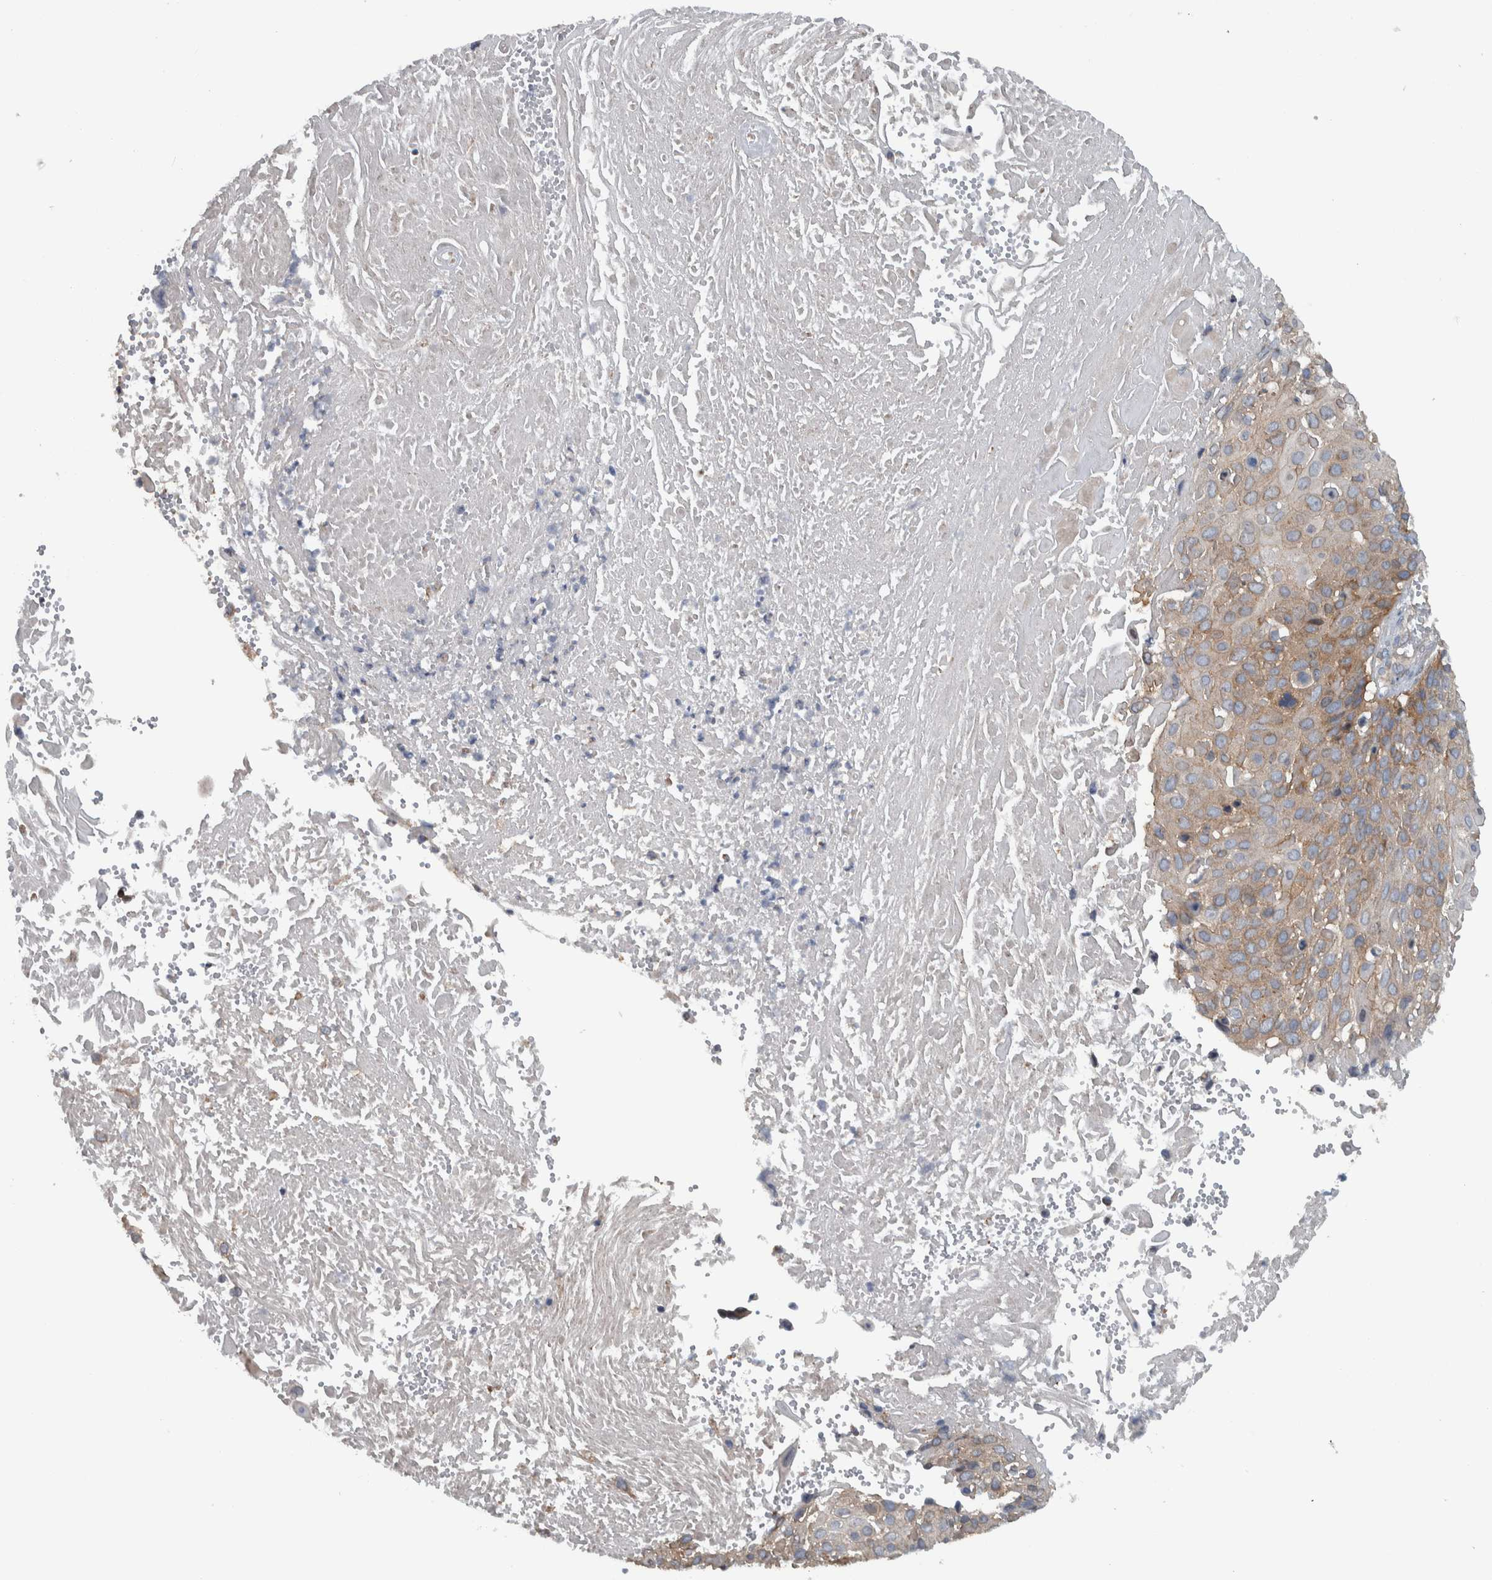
{"staining": {"intensity": "moderate", "quantity": ">75%", "location": "cytoplasmic/membranous"}, "tissue": "cervical cancer", "cell_type": "Tumor cells", "image_type": "cancer", "snomed": [{"axis": "morphology", "description": "Squamous cell carcinoma, NOS"}, {"axis": "topography", "description": "Cervix"}], "caption": "A brown stain shows moderate cytoplasmic/membranous expression of a protein in human squamous cell carcinoma (cervical) tumor cells.", "gene": "BAIAP2L1", "patient": {"sex": "female", "age": 74}}